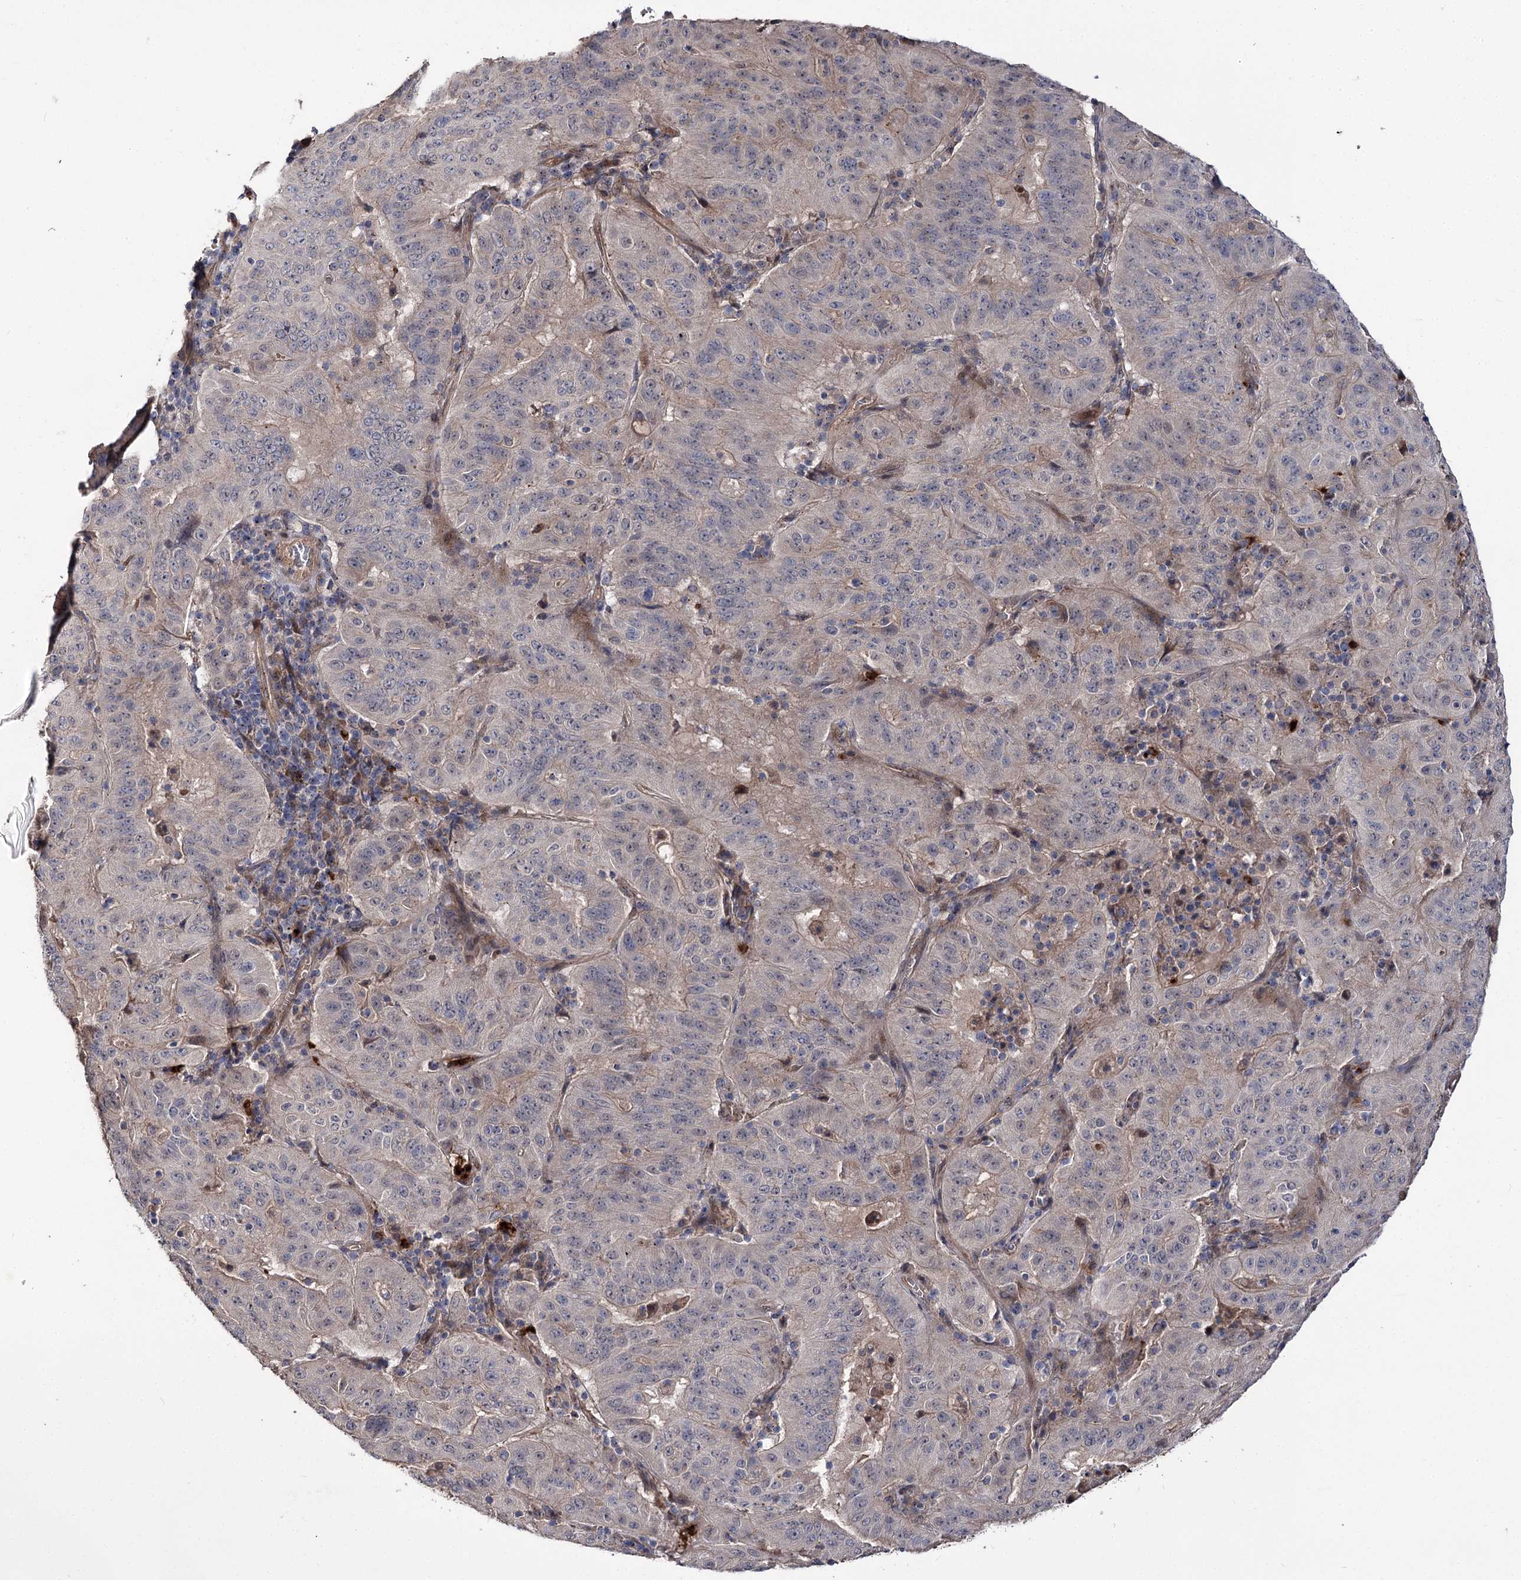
{"staining": {"intensity": "negative", "quantity": "none", "location": "none"}, "tissue": "pancreatic cancer", "cell_type": "Tumor cells", "image_type": "cancer", "snomed": [{"axis": "morphology", "description": "Adenocarcinoma, NOS"}, {"axis": "topography", "description": "Pancreas"}], "caption": "The photomicrograph demonstrates no significant positivity in tumor cells of adenocarcinoma (pancreatic).", "gene": "MINDY3", "patient": {"sex": "male", "age": 63}}